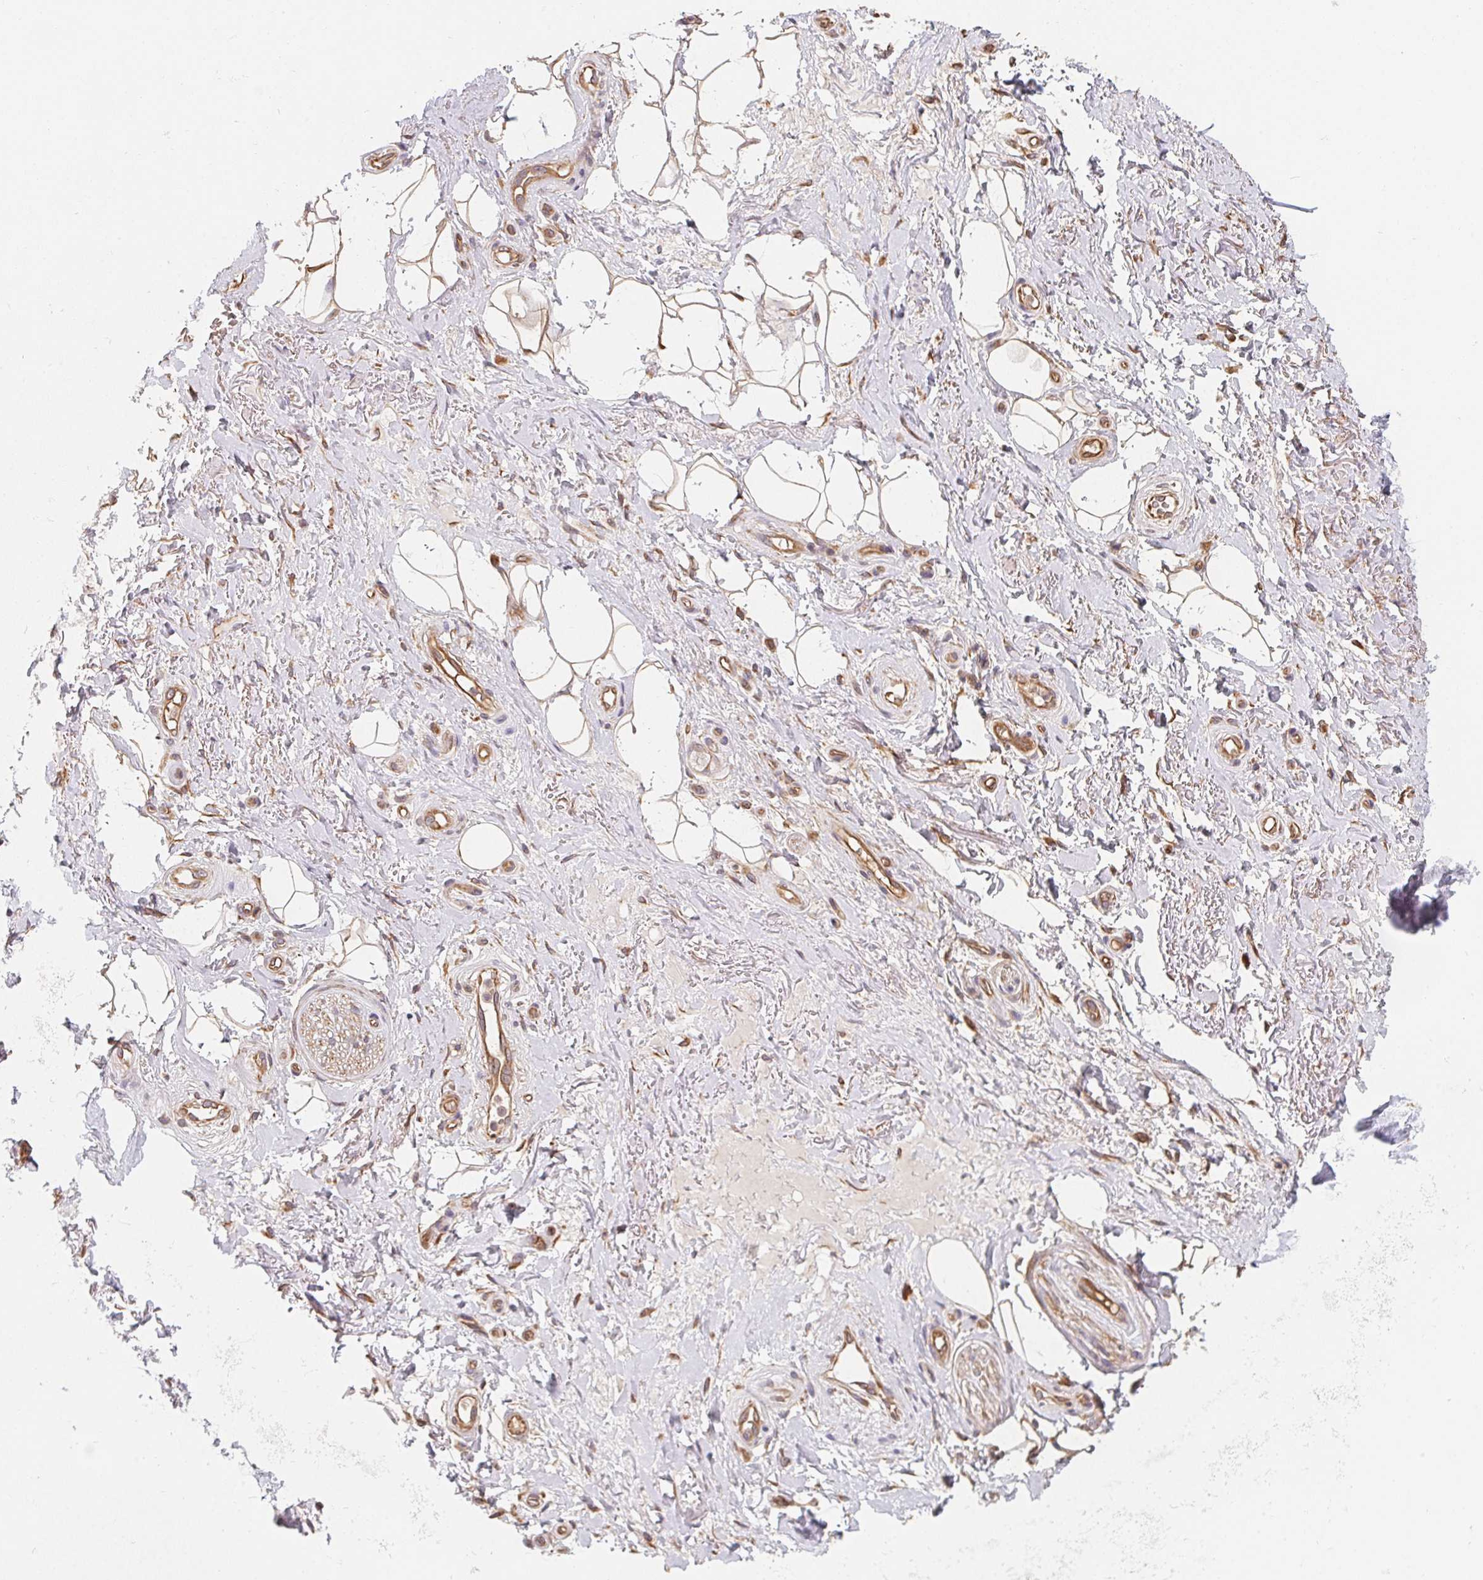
{"staining": {"intensity": "moderate", "quantity": ">75%", "location": "cytoplasmic/membranous"}, "tissue": "adipose tissue", "cell_type": "Adipocytes", "image_type": "normal", "snomed": [{"axis": "morphology", "description": "Normal tissue, NOS"}, {"axis": "topography", "description": "Anal"}, {"axis": "topography", "description": "Peripheral nerve tissue"}], "caption": "IHC of unremarkable human adipose tissue exhibits medium levels of moderate cytoplasmic/membranous staining in about >75% of adipocytes. Immunohistochemistry stains the protein in brown and the nuclei are stained blue.", "gene": "TBKBP1", "patient": {"sex": "male", "age": 53}}